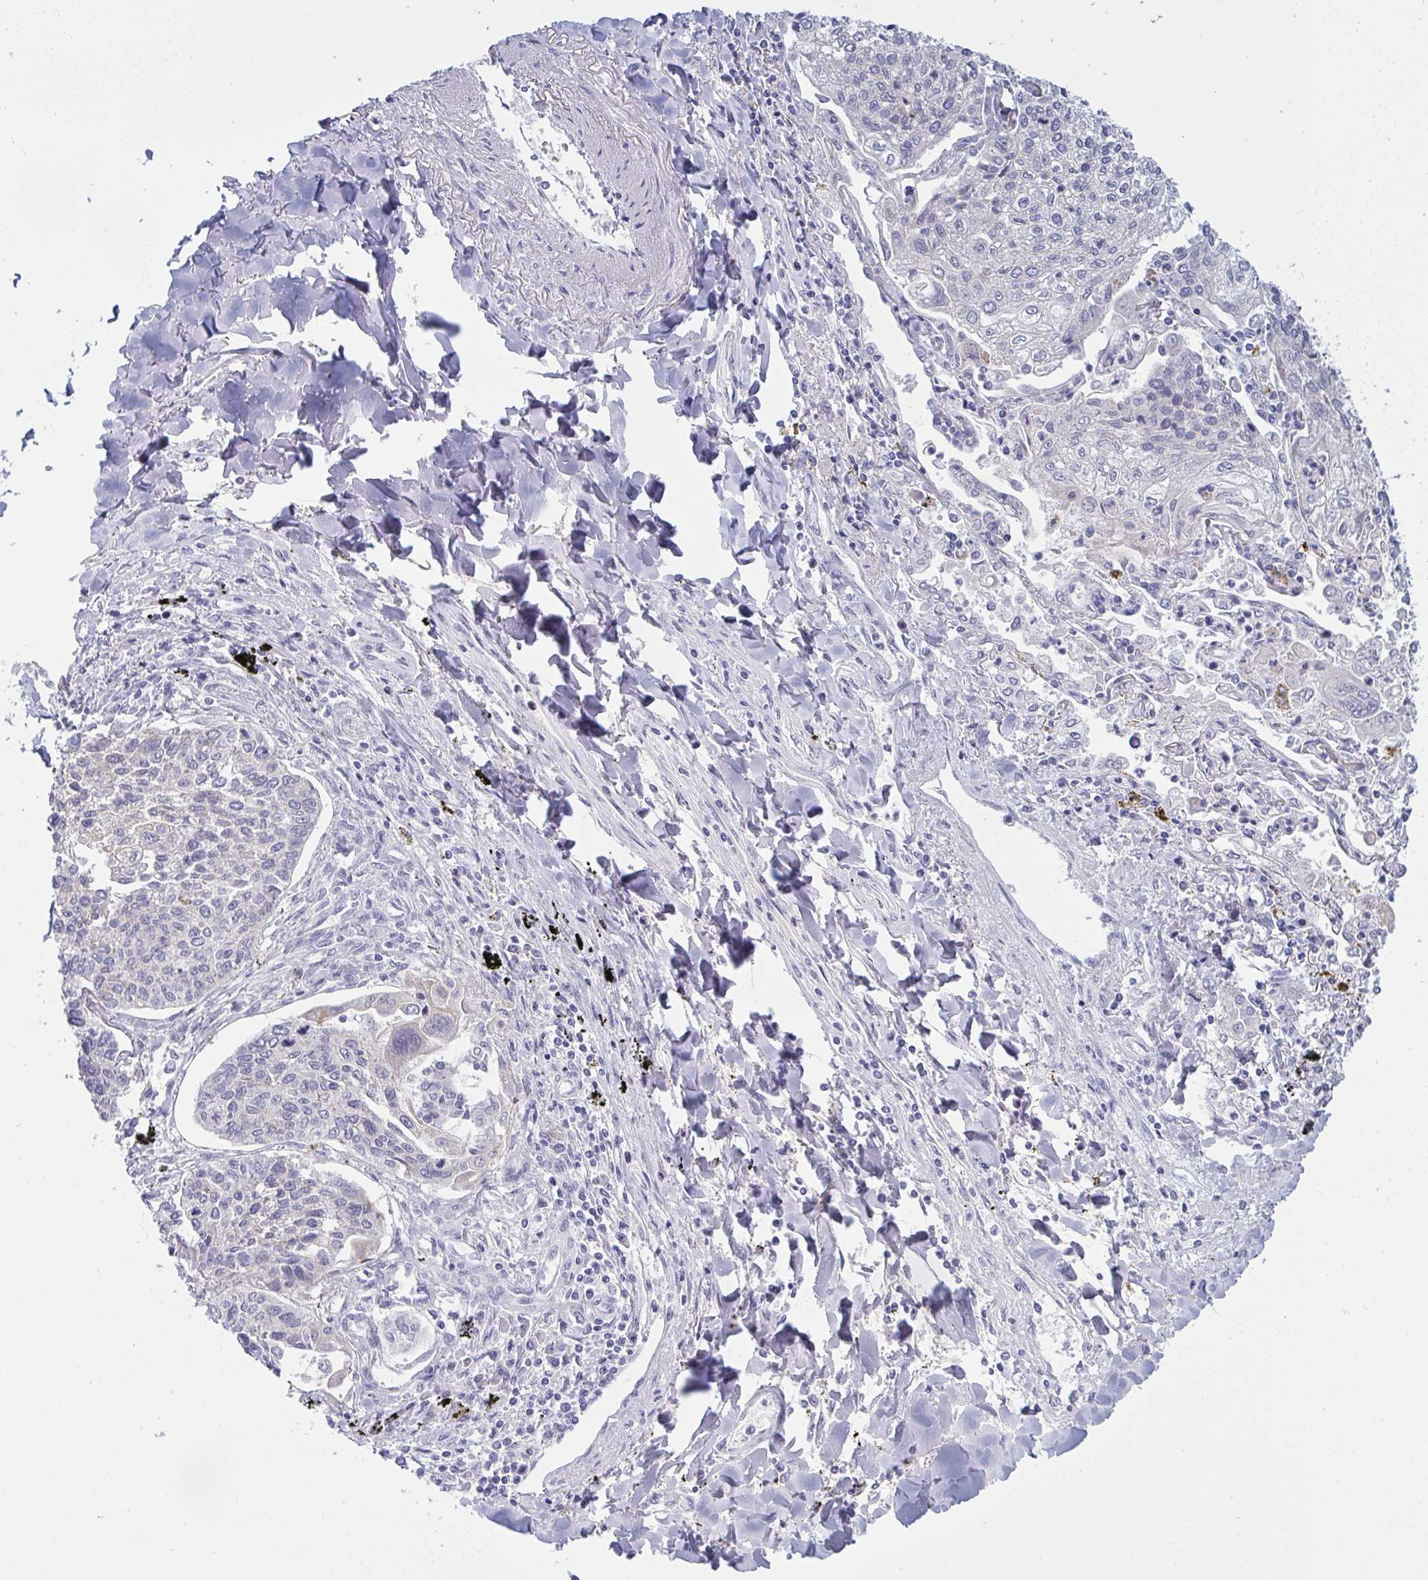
{"staining": {"intensity": "negative", "quantity": "none", "location": "none"}, "tissue": "lung cancer", "cell_type": "Tumor cells", "image_type": "cancer", "snomed": [{"axis": "morphology", "description": "Squamous cell carcinoma, NOS"}, {"axis": "topography", "description": "Lung"}], "caption": "A micrograph of human squamous cell carcinoma (lung) is negative for staining in tumor cells. (Immunohistochemistry (ihc), brightfield microscopy, high magnification).", "gene": "TENT5D", "patient": {"sex": "male", "age": 74}}